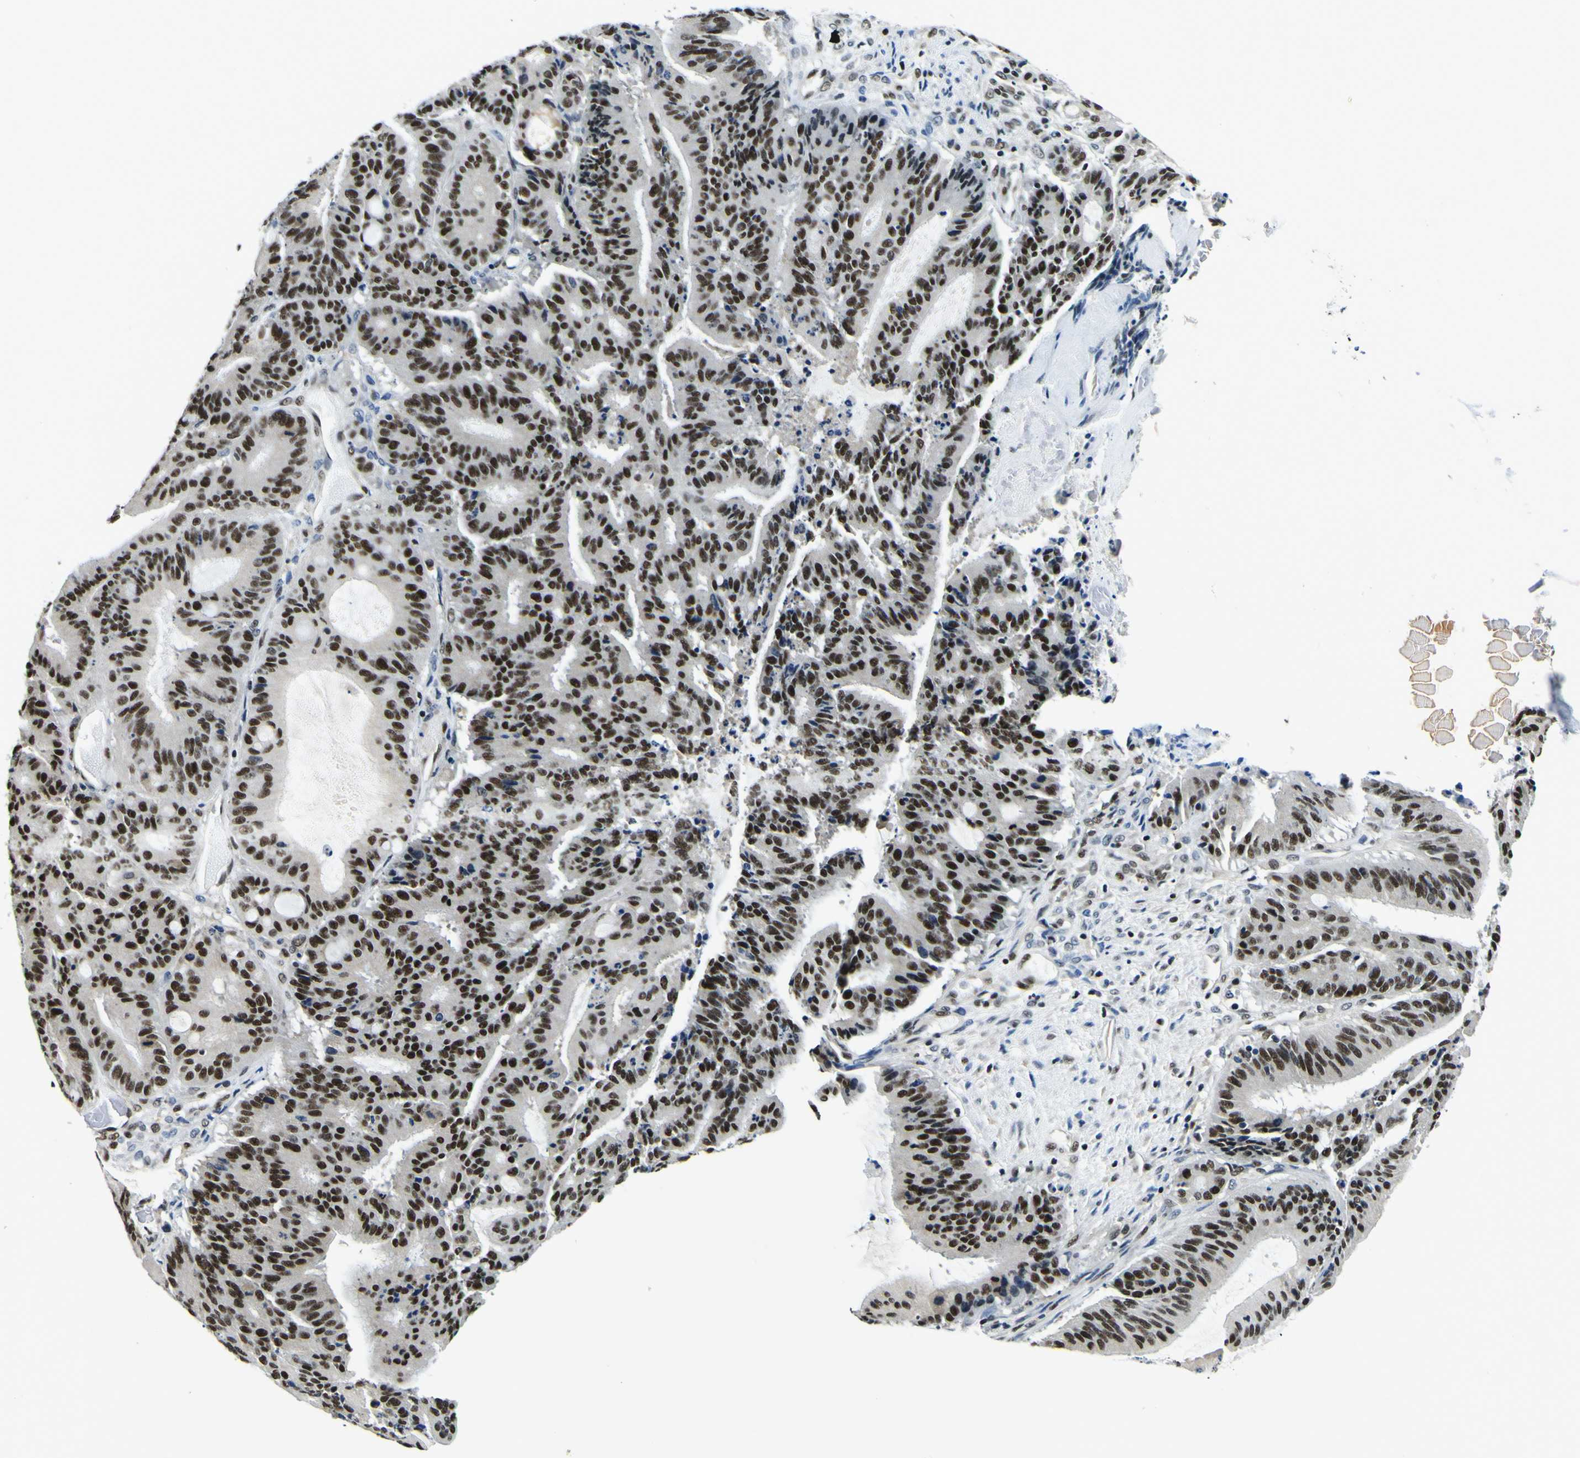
{"staining": {"intensity": "strong", "quantity": ">75%", "location": "nuclear"}, "tissue": "liver cancer", "cell_type": "Tumor cells", "image_type": "cancer", "snomed": [{"axis": "morphology", "description": "Cholangiocarcinoma"}, {"axis": "topography", "description": "Liver"}], "caption": "Protein staining of liver cholangiocarcinoma tissue reveals strong nuclear expression in approximately >75% of tumor cells.", "gene": "SP1", "patient": {"sex": "female", "age": 73}}